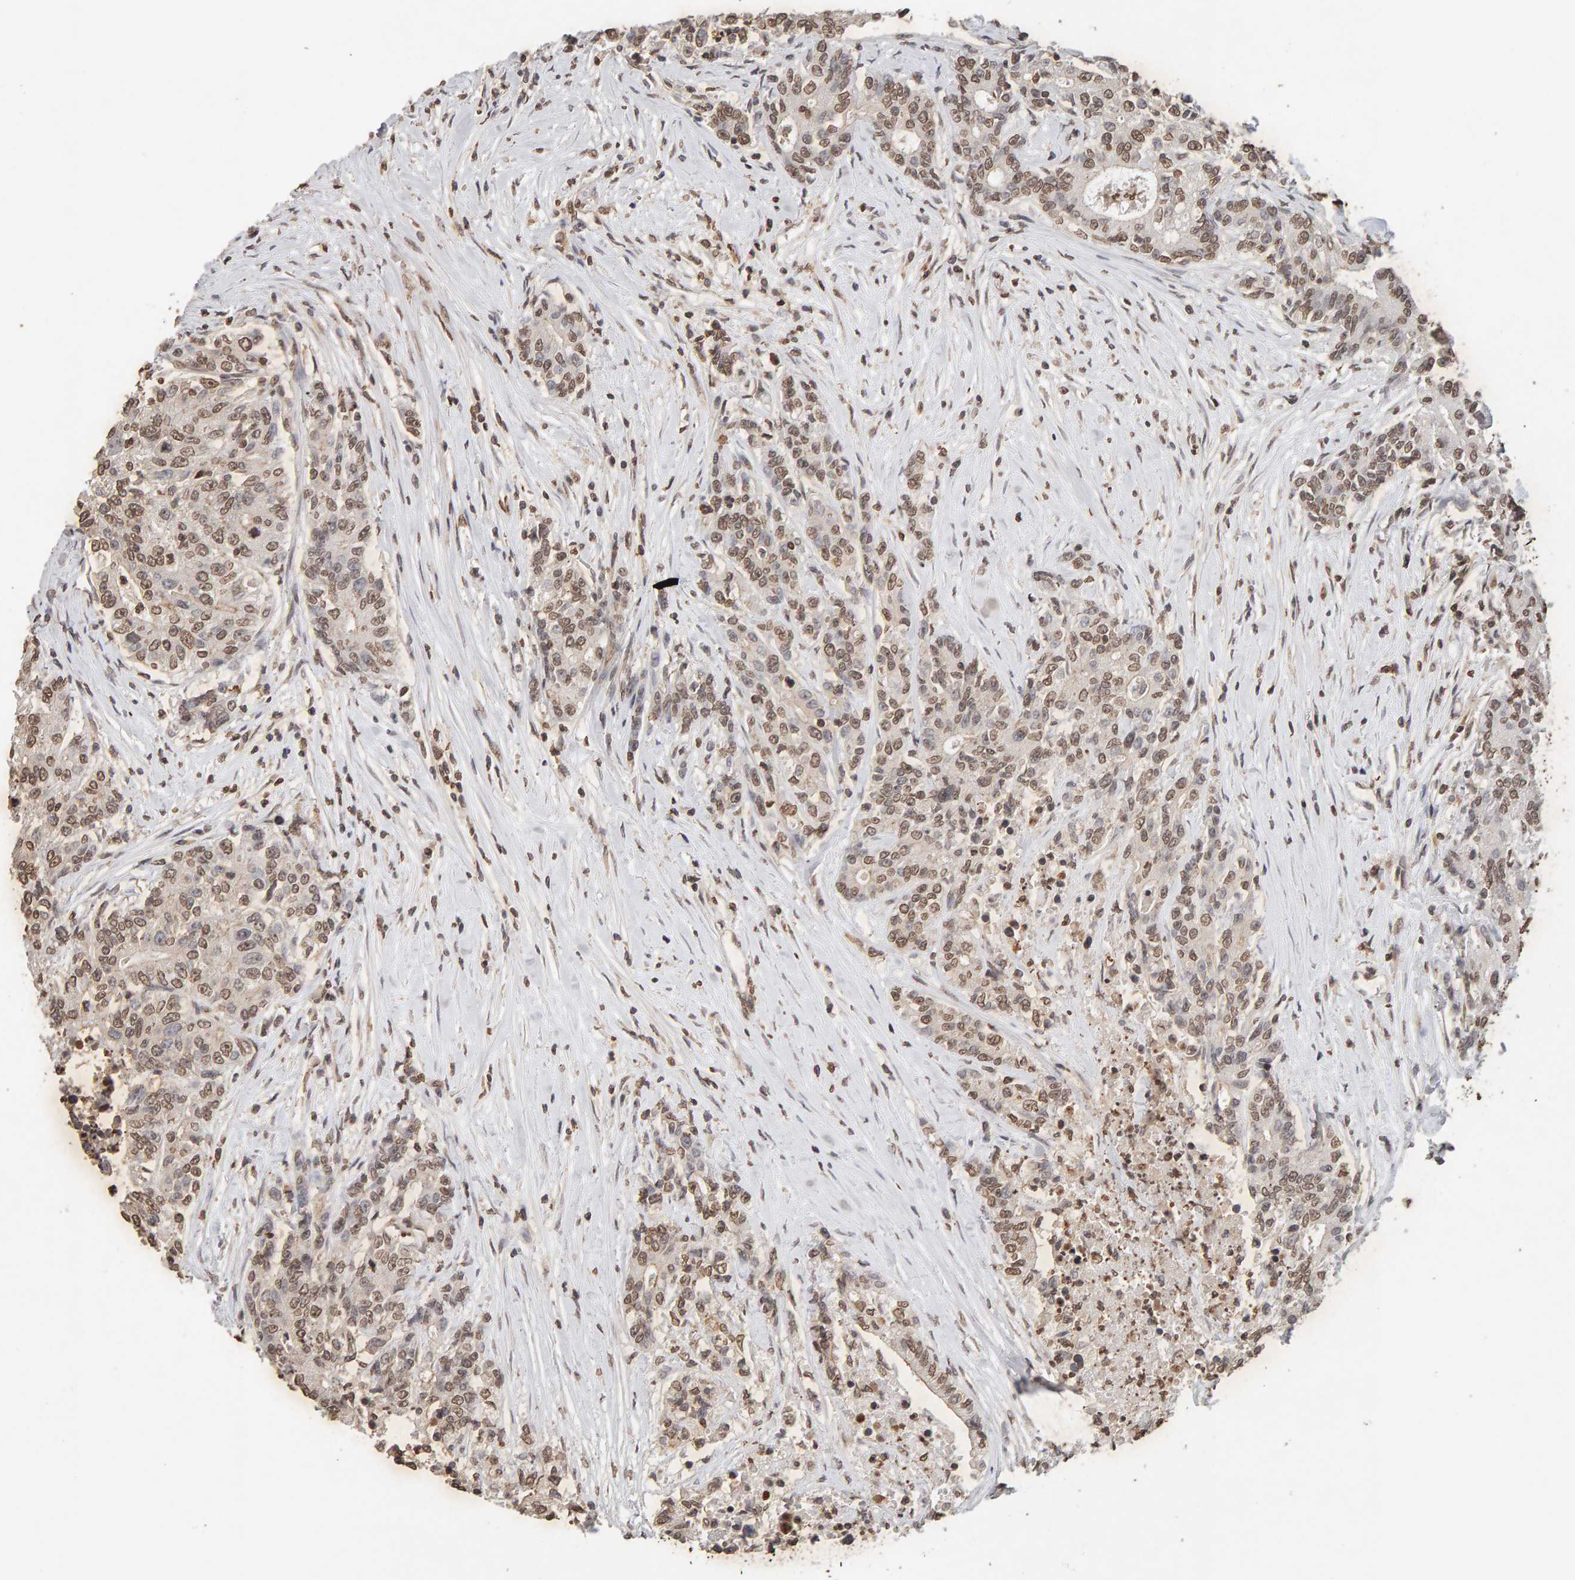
{"staining": {"intensity": "weak", "quantity": ">75%", "location": "nuclear"}, "tissue": "colorectal cancer", "cell_type": "Tumor cells", "image_type": "cancer", "snomed": [{"axis": "morphology", "description": "Adenocarcinoma, NOS"}, {"axis": "topography", "description": "Colon"}], "caption": "The photomicrograph demonstrates a brown stain indicating the presence of a protein in the nuclear of tumor cells in colorectal adenocarcinoma.", "gene": "DNAJB5", "patient": {"sex": "female", "age": 77}}